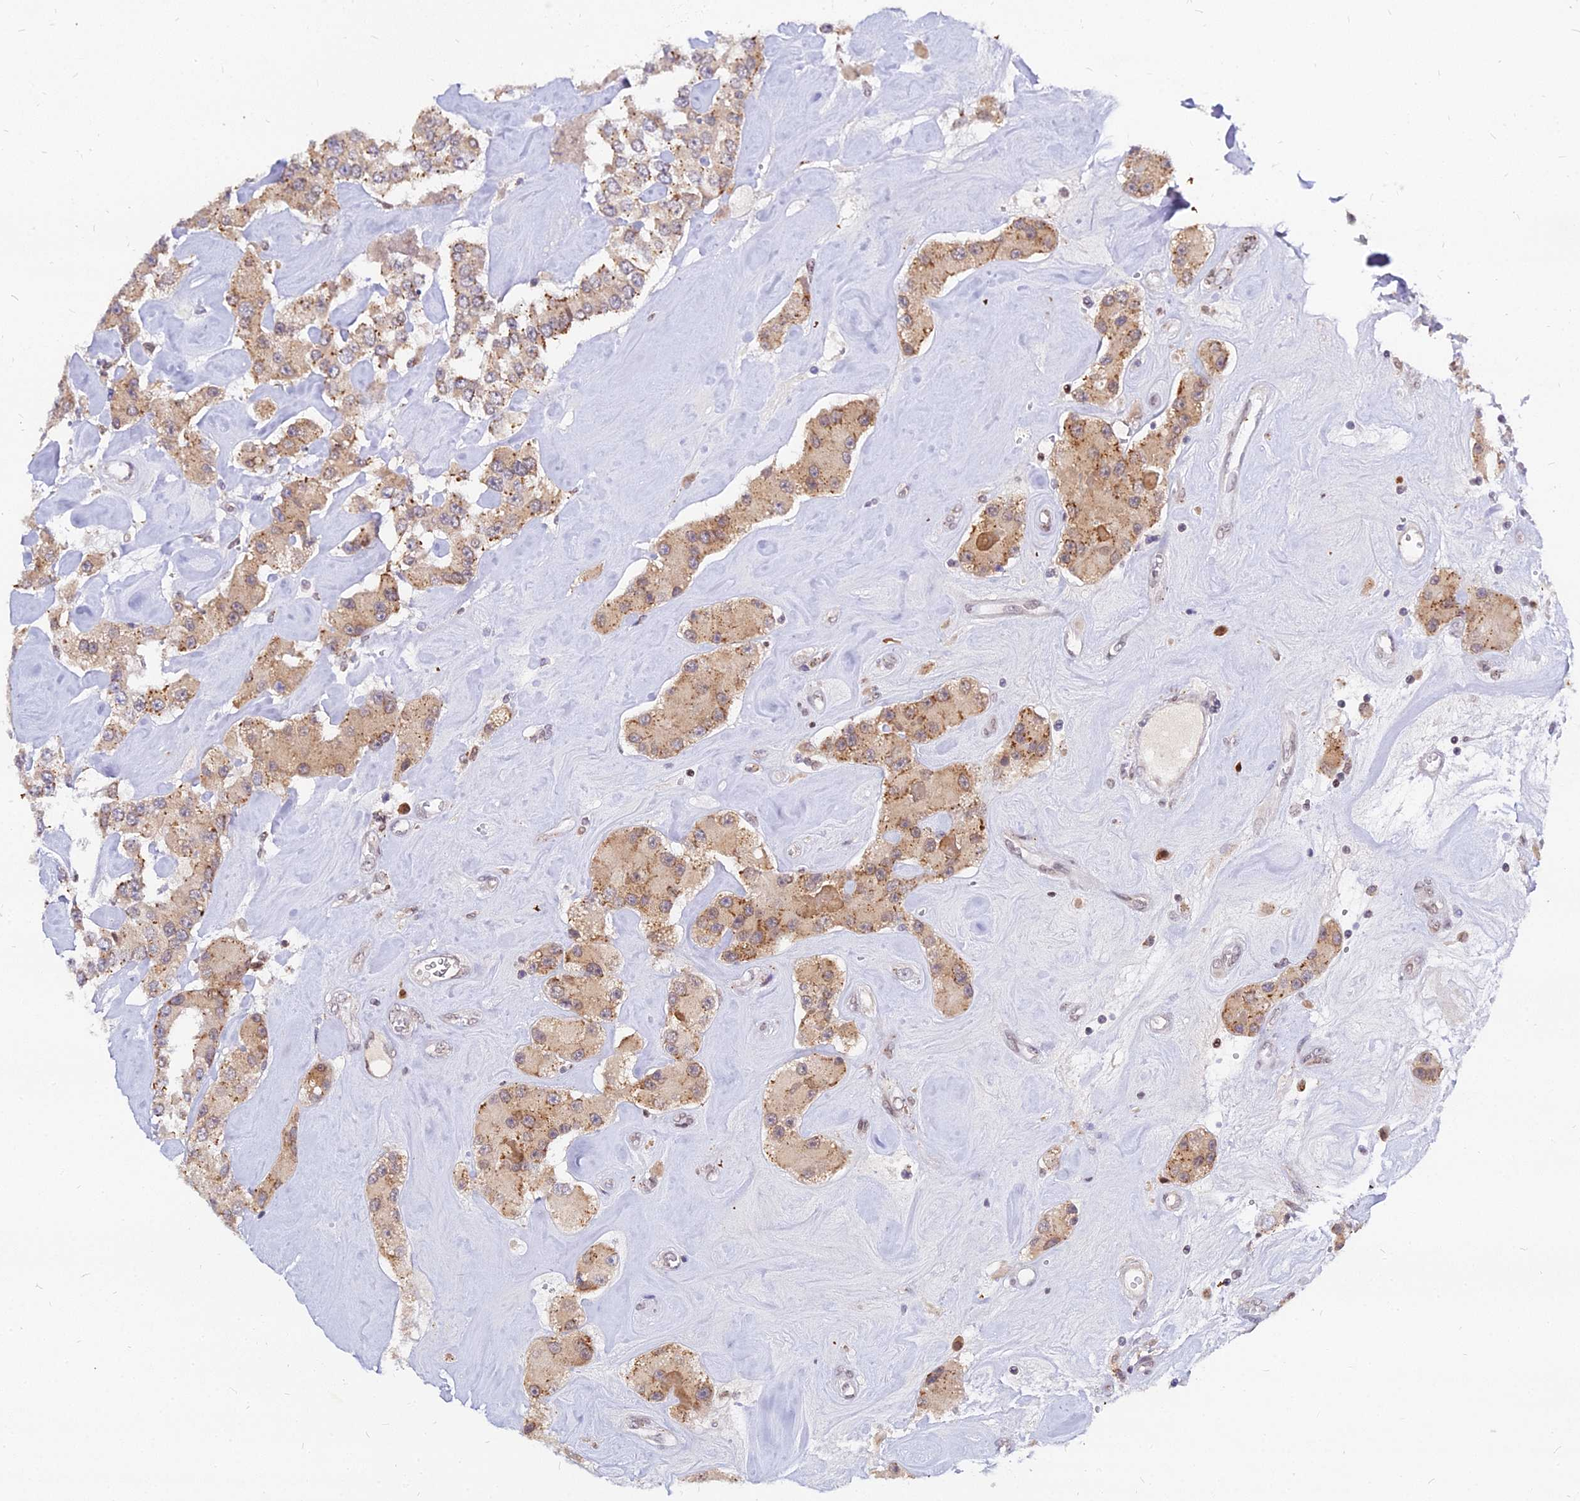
{"staining": {"intensity": "moderate", "quantity": ">75%", "location": "cytoplasmic/membranous"}, "tissue": "carcinoid", "cell_type": "Tumor cells", "image_type": "cancer", "snomed": [{"axis": "morphology", "description": "Carcinoid, malignant, NOS"}, {"axis": "topography", "description": "Pancreas"}], "caption": "Approximately >75% of tumor cells in malignant carcinoid exhibit moderate cytoplasmic/membranous protein staining as visualized by brown immunohistochemical staining.", "gene": "RNF121", "patient": {"sex": "male", "age": 41}}